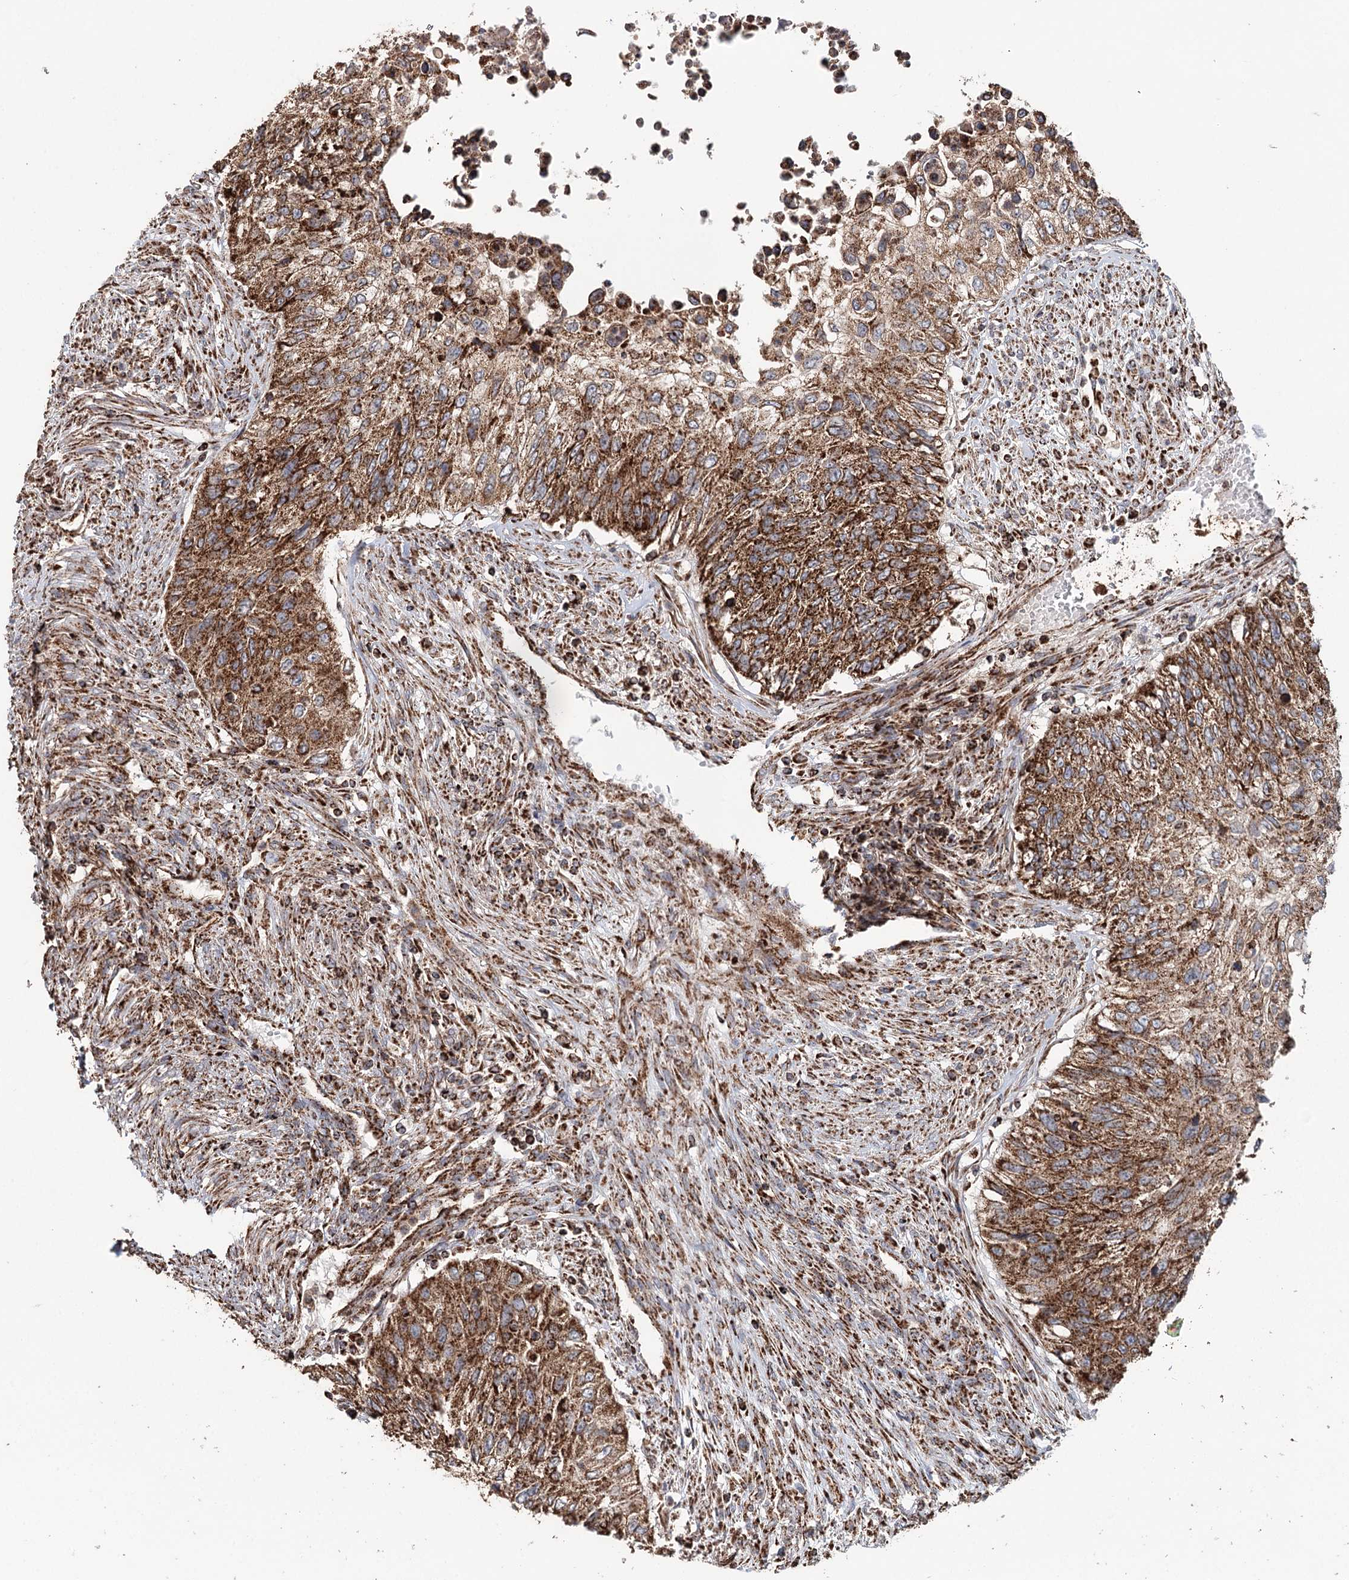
{"staining": {"intensity": "strong", "quantity": ">75%", "location": "cytoplasmic/membranous"}, "tissue": "urothelial cancer", "cell_type": "Tumor cells", "image_type": "cancer", "snomed": [{"axis": "morphology", "description": "Urothelial carcinoma, High grade"}, {"axis": "topography", "description": "Urinary bladder"}], "caption": "Urothelial cancer tissue reveals strong cytoplasmic/membranous positivity in about >75% of tumor cells", "gene": "APH1A", "patient": {"sex": "female", "age": 60}}